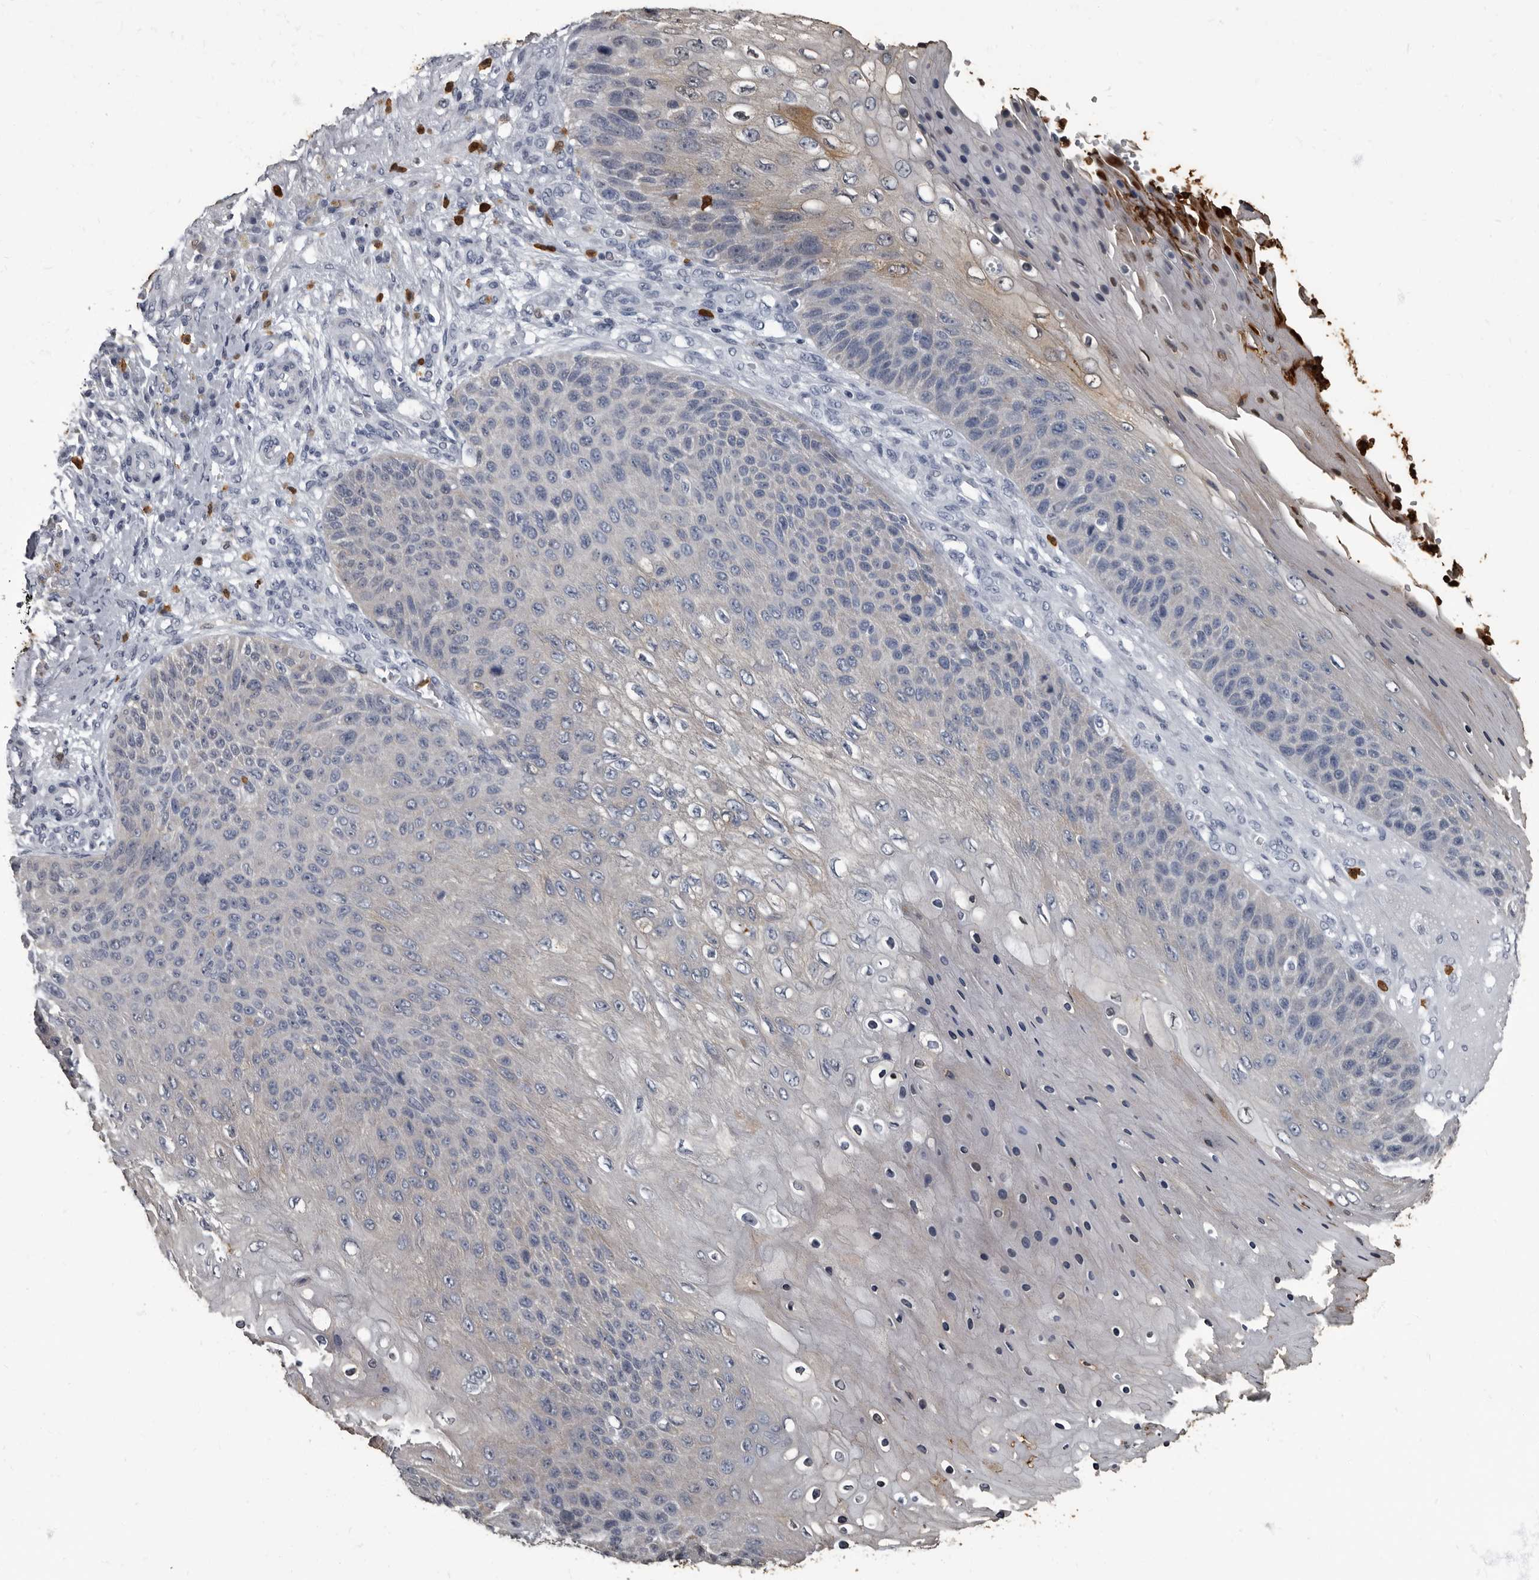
{"staining": {"intensity": "negative", "quantity": "none", "location": "none"}, "tissue": "skin cancer", "cell_type": "Tumor cells", "image_type": "cancer", "snomed": [{"axis": "morphology", "description": "Squamous cell carcinoma, NOS"}, {"axis": "topography", "description": "Skin"}], "caption": "A photomicrograph of human skin squamous cell carcinoma is negative for staining in tumor cells.", "gene": "TPD52L1", "patient": {"sex": "female", "age": 88}}